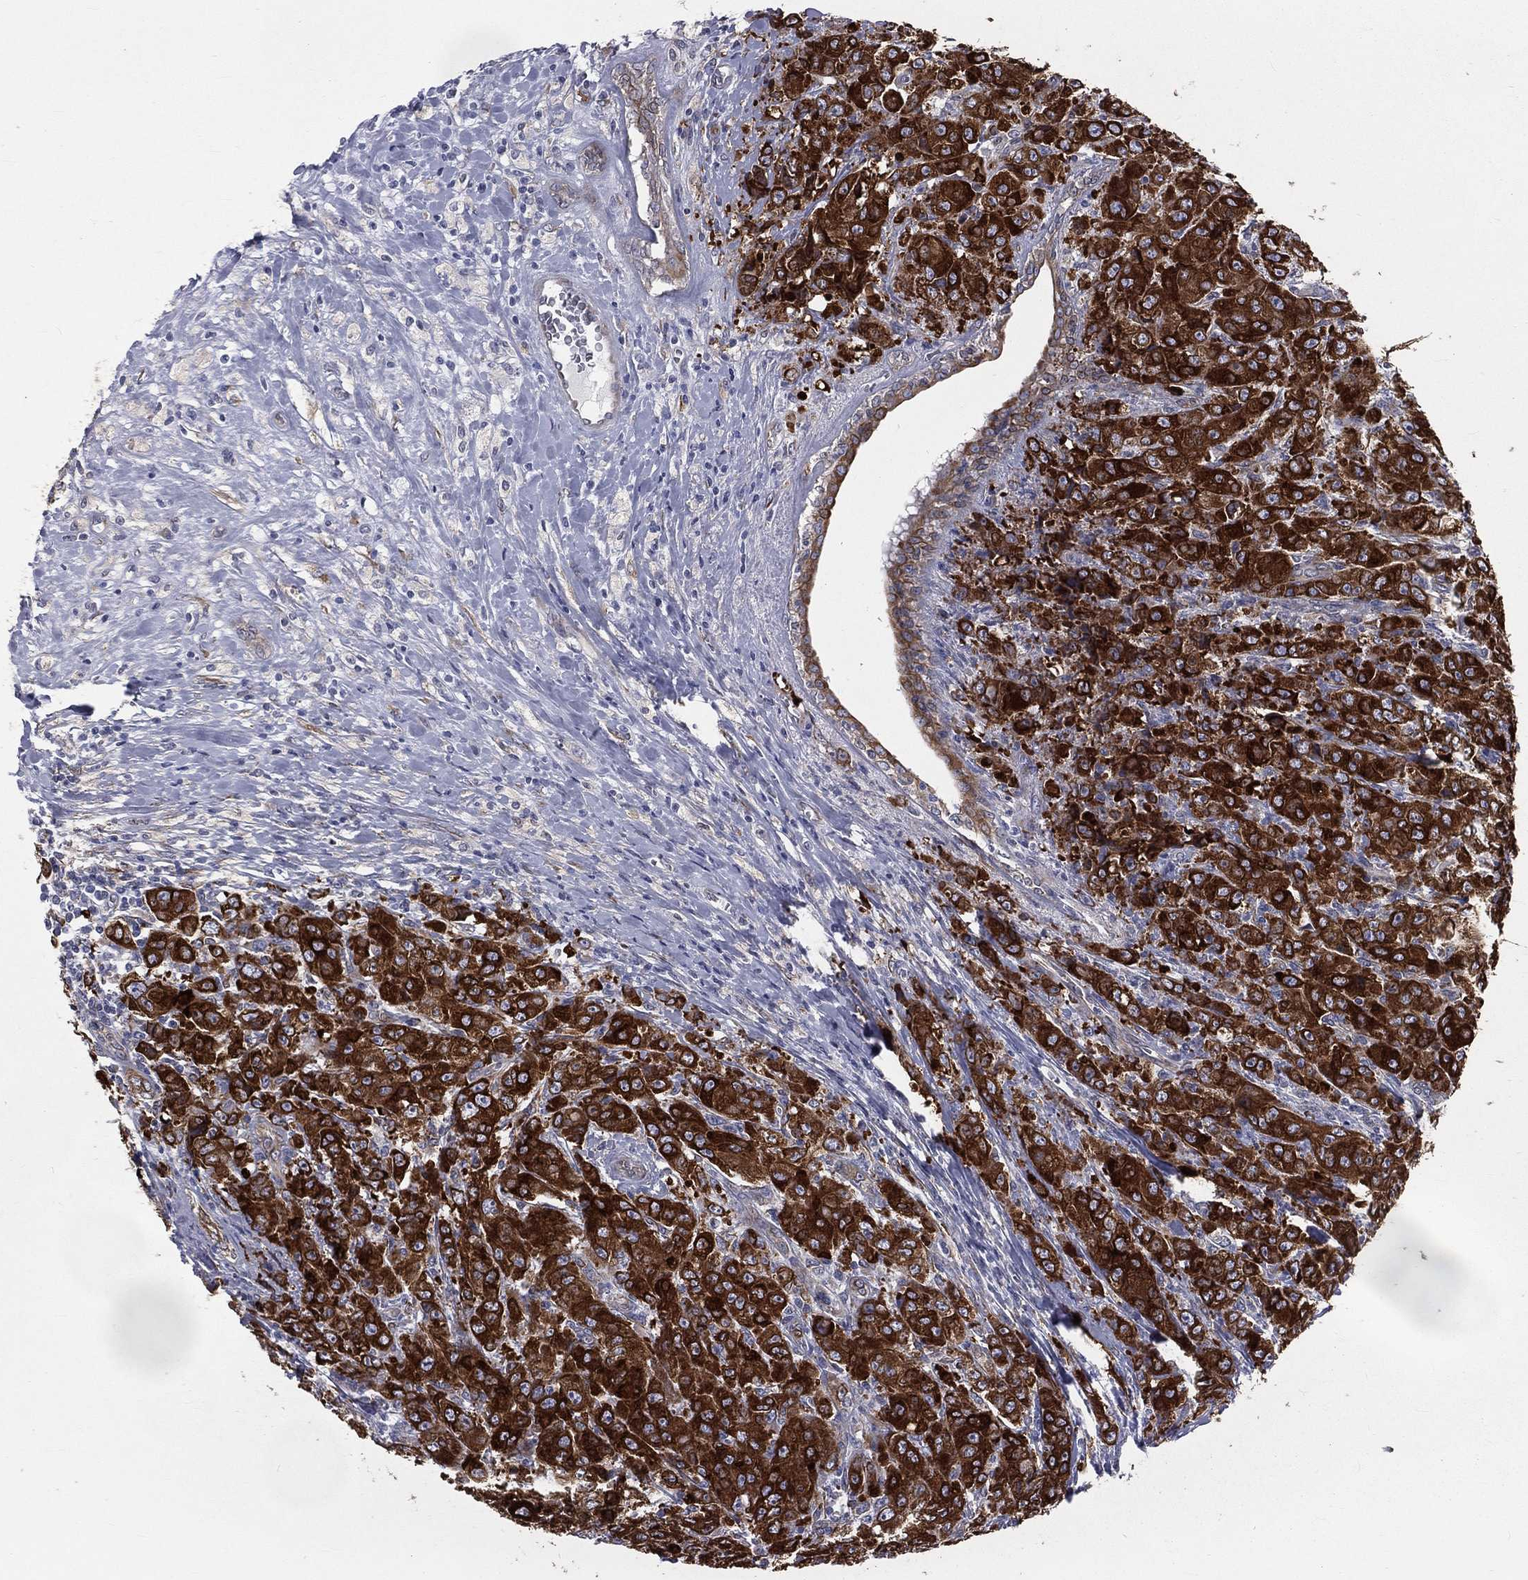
{"staining": {"intensity": "strong", "quantity": ">75%", "location": "cytoplasmic/membranous"}, "tissue": "breast cancer", "cell_type": "Tumor cells", "image_type": "cancer", "snomed": [{"axis": "morphology", "description": "Duct carcinoma"}, {"axis": "topography", "description": "Breast"}], "caption": "Breast cancer (infiltrating ductal carcinoma) stained with immunohistochemistry demonstrates strong cytoplasmic/membranous staining in approximately >75% of tumor cells. (DAB (3,3'-diaminobenzidine) IHC with brightfield microscopy, high magnification).", "gene": "PGRMC1", "patient": {"sex": "female", "age": 43}}